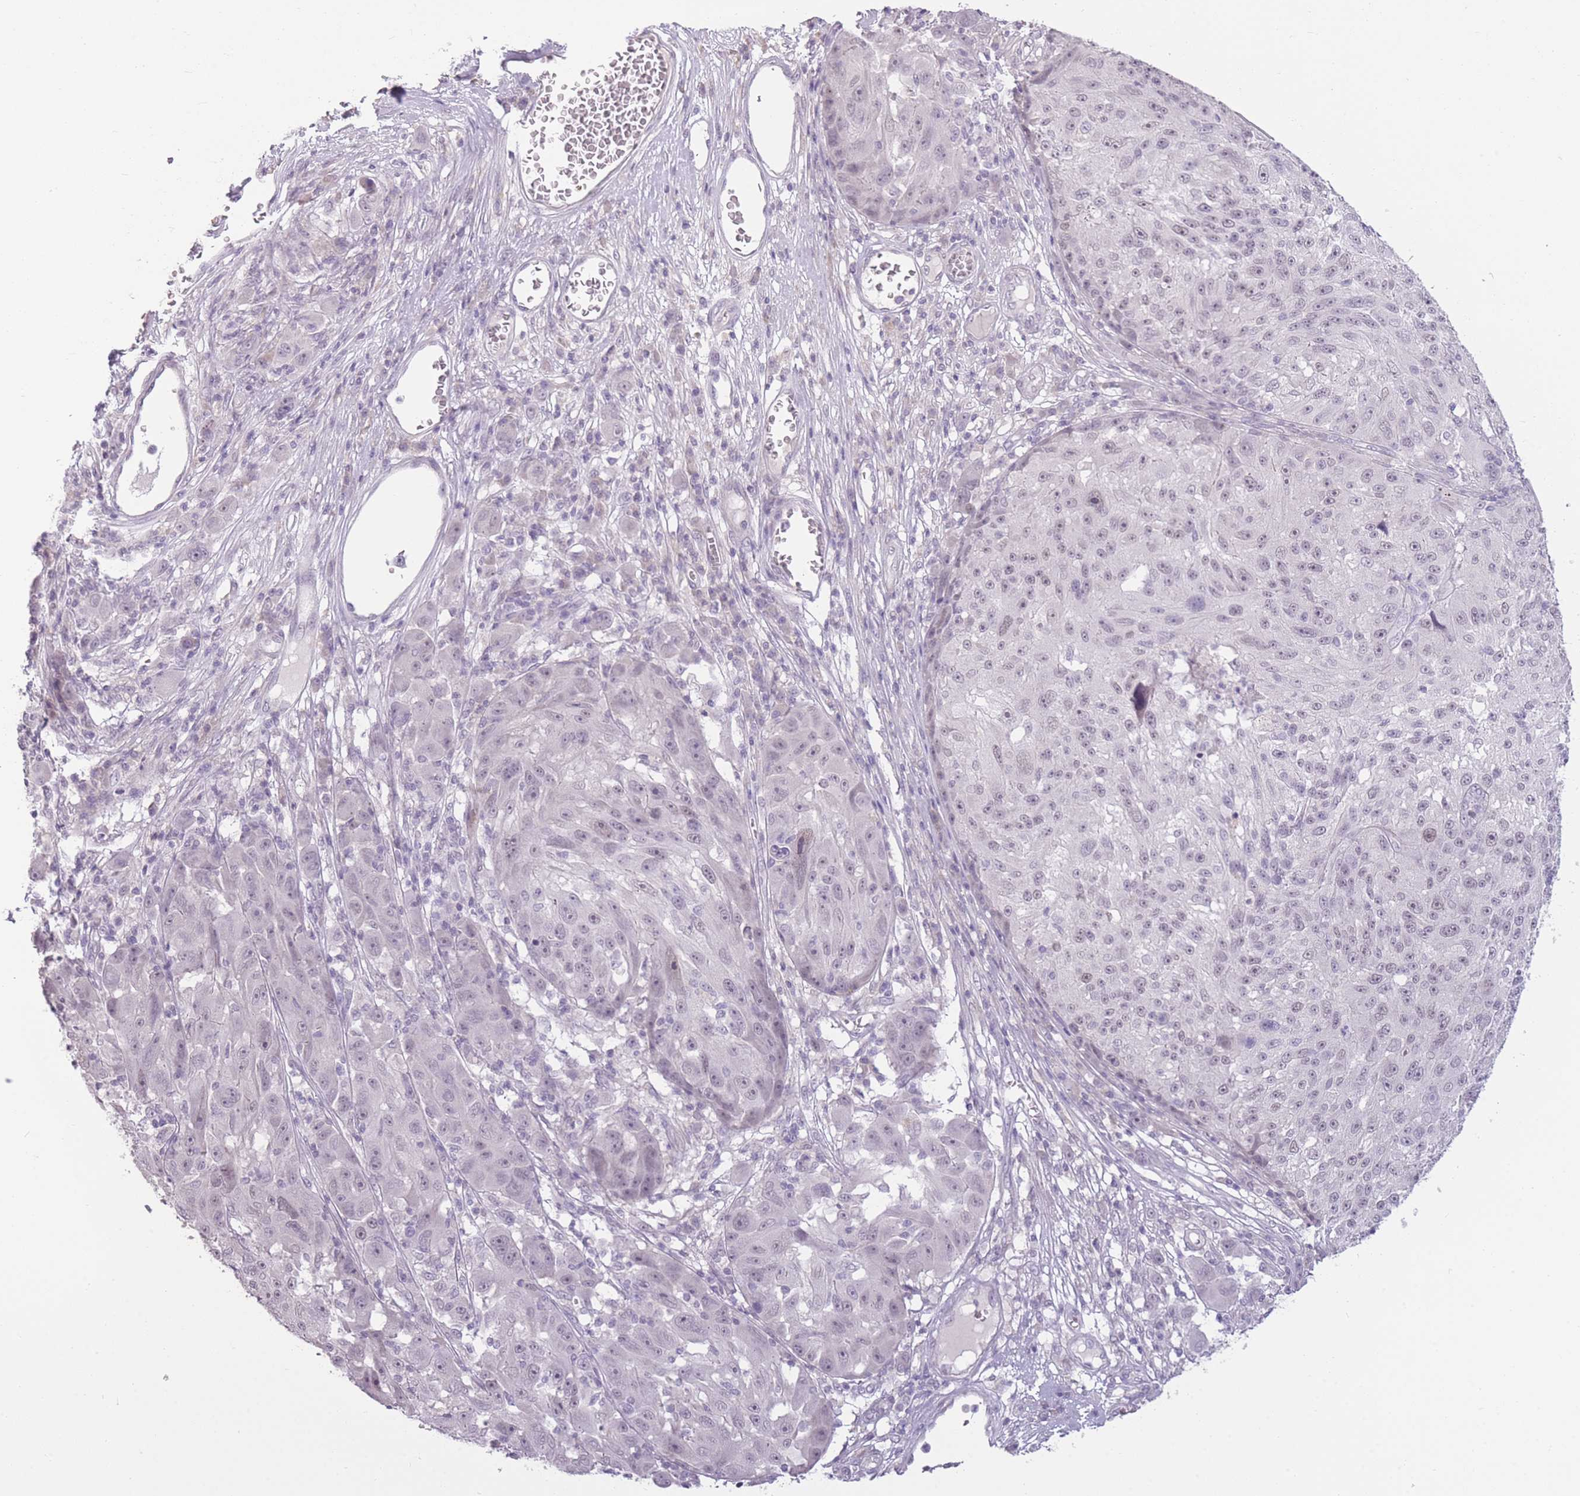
{"staining": {"intensity": "negative", "quantity": "none", "location": "none"}, "tissue": "melanoma", "cell_type": "Tumor cells", "image_type": "cancer", "snomed": [{"axis": "morphology", "description": "Malignant melanoma, NOS"}, {"axis": "topography", "description": "Skin"}], "caption": "A high-resolution histopathology image shows immunohistochemistry staining of melanoma, which displays no significant expression in tumor cells.", "gene": "ZBTB24", "patient": {"sex": "male", "age": 53}}